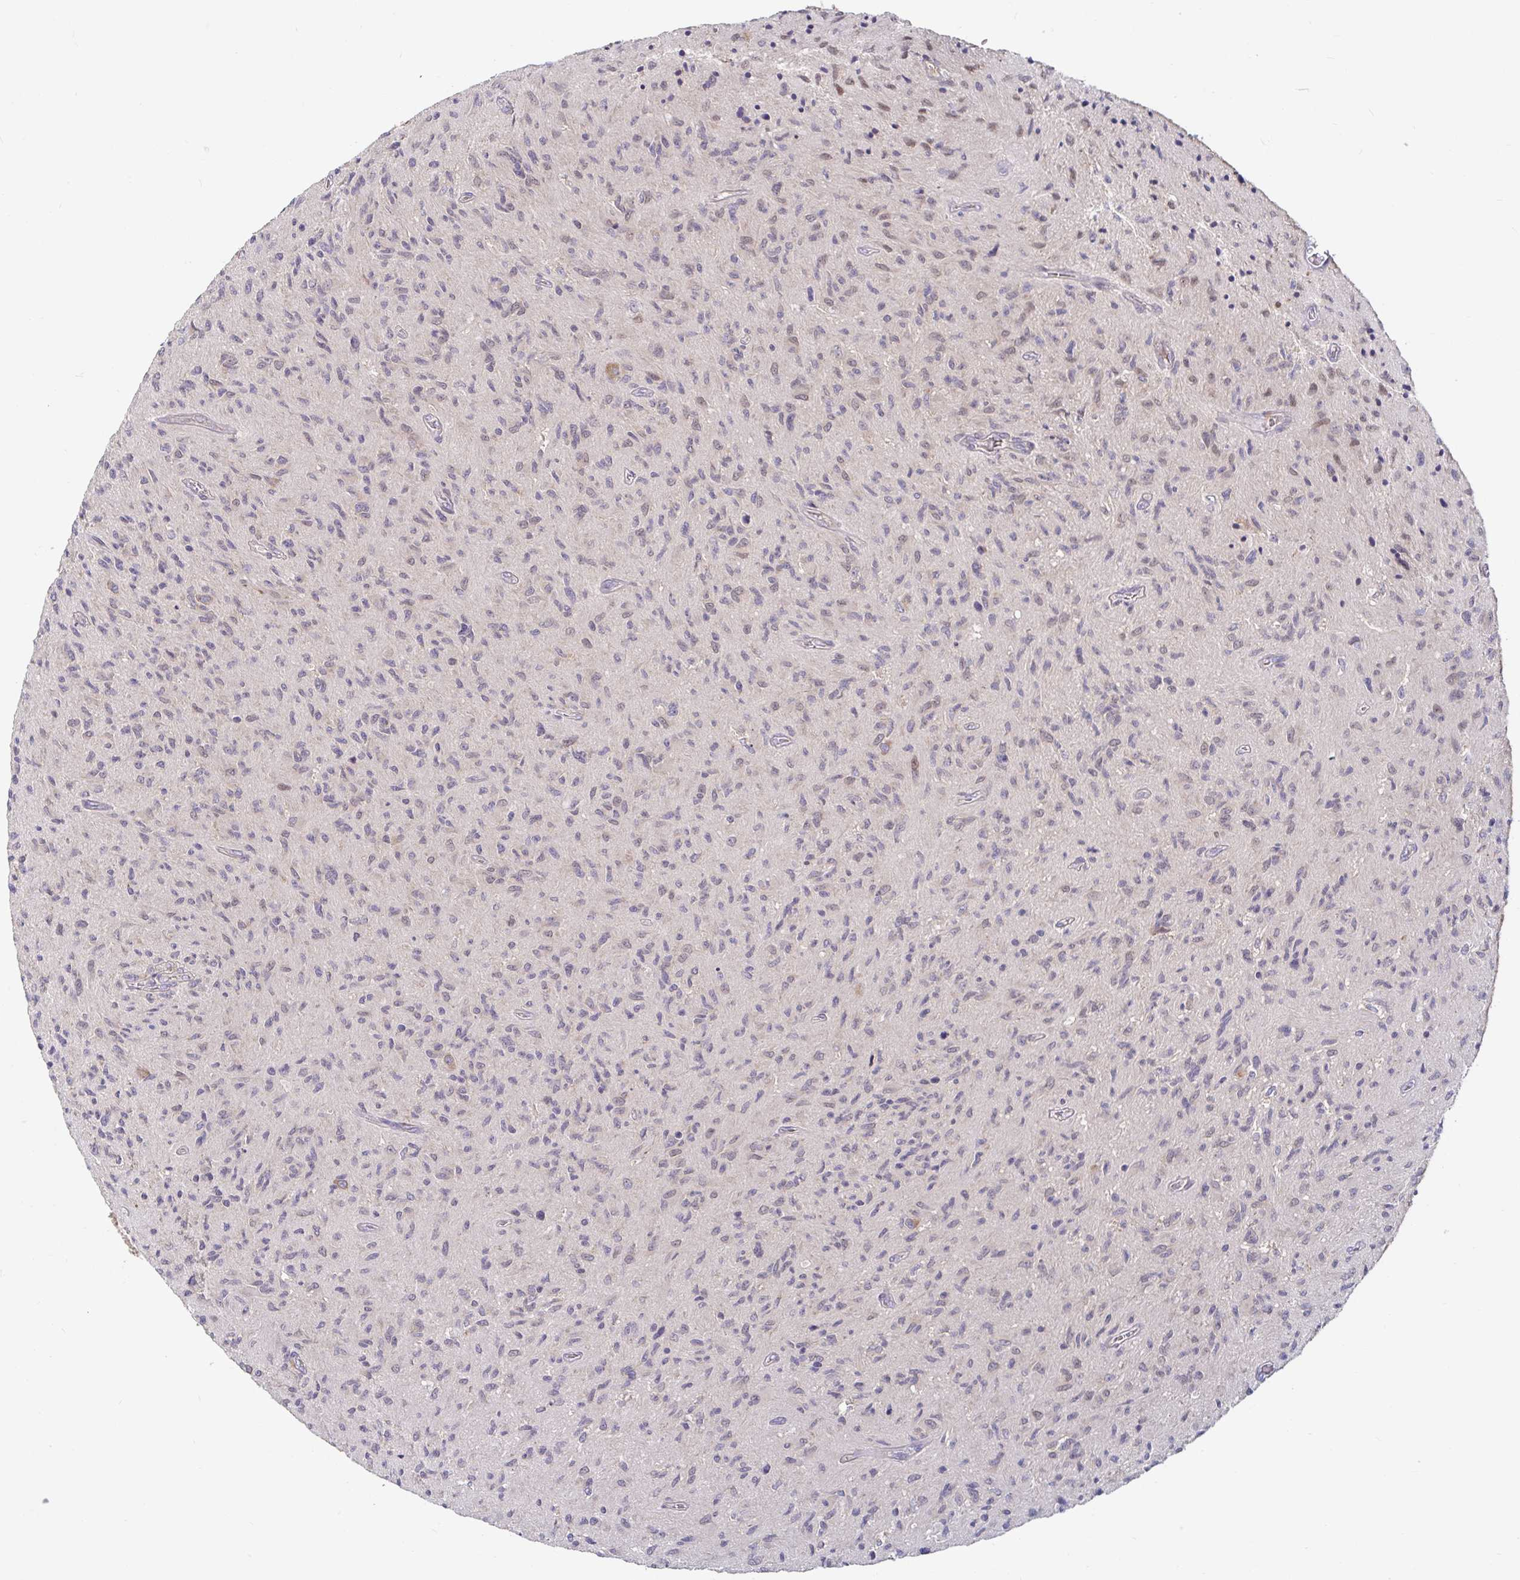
{"staining": {"intensity": "weak", "quantity": "<25%", "location": "nuclear"}, "tissue": "glioma", "cell_type": "Tumor cells", "image_type": "cancer", "snomed": [{"axis": "morphology", "description": "Glioma, malignant, High grade"}, {"axis": "topography", "description": "Brain"}], "caption": "Immunohistochemistry of human malignant high-grade glioma reveals no staining in tumor cells.", "gene": "LARP1", "patient": {"sex": "male", "age": 54}}